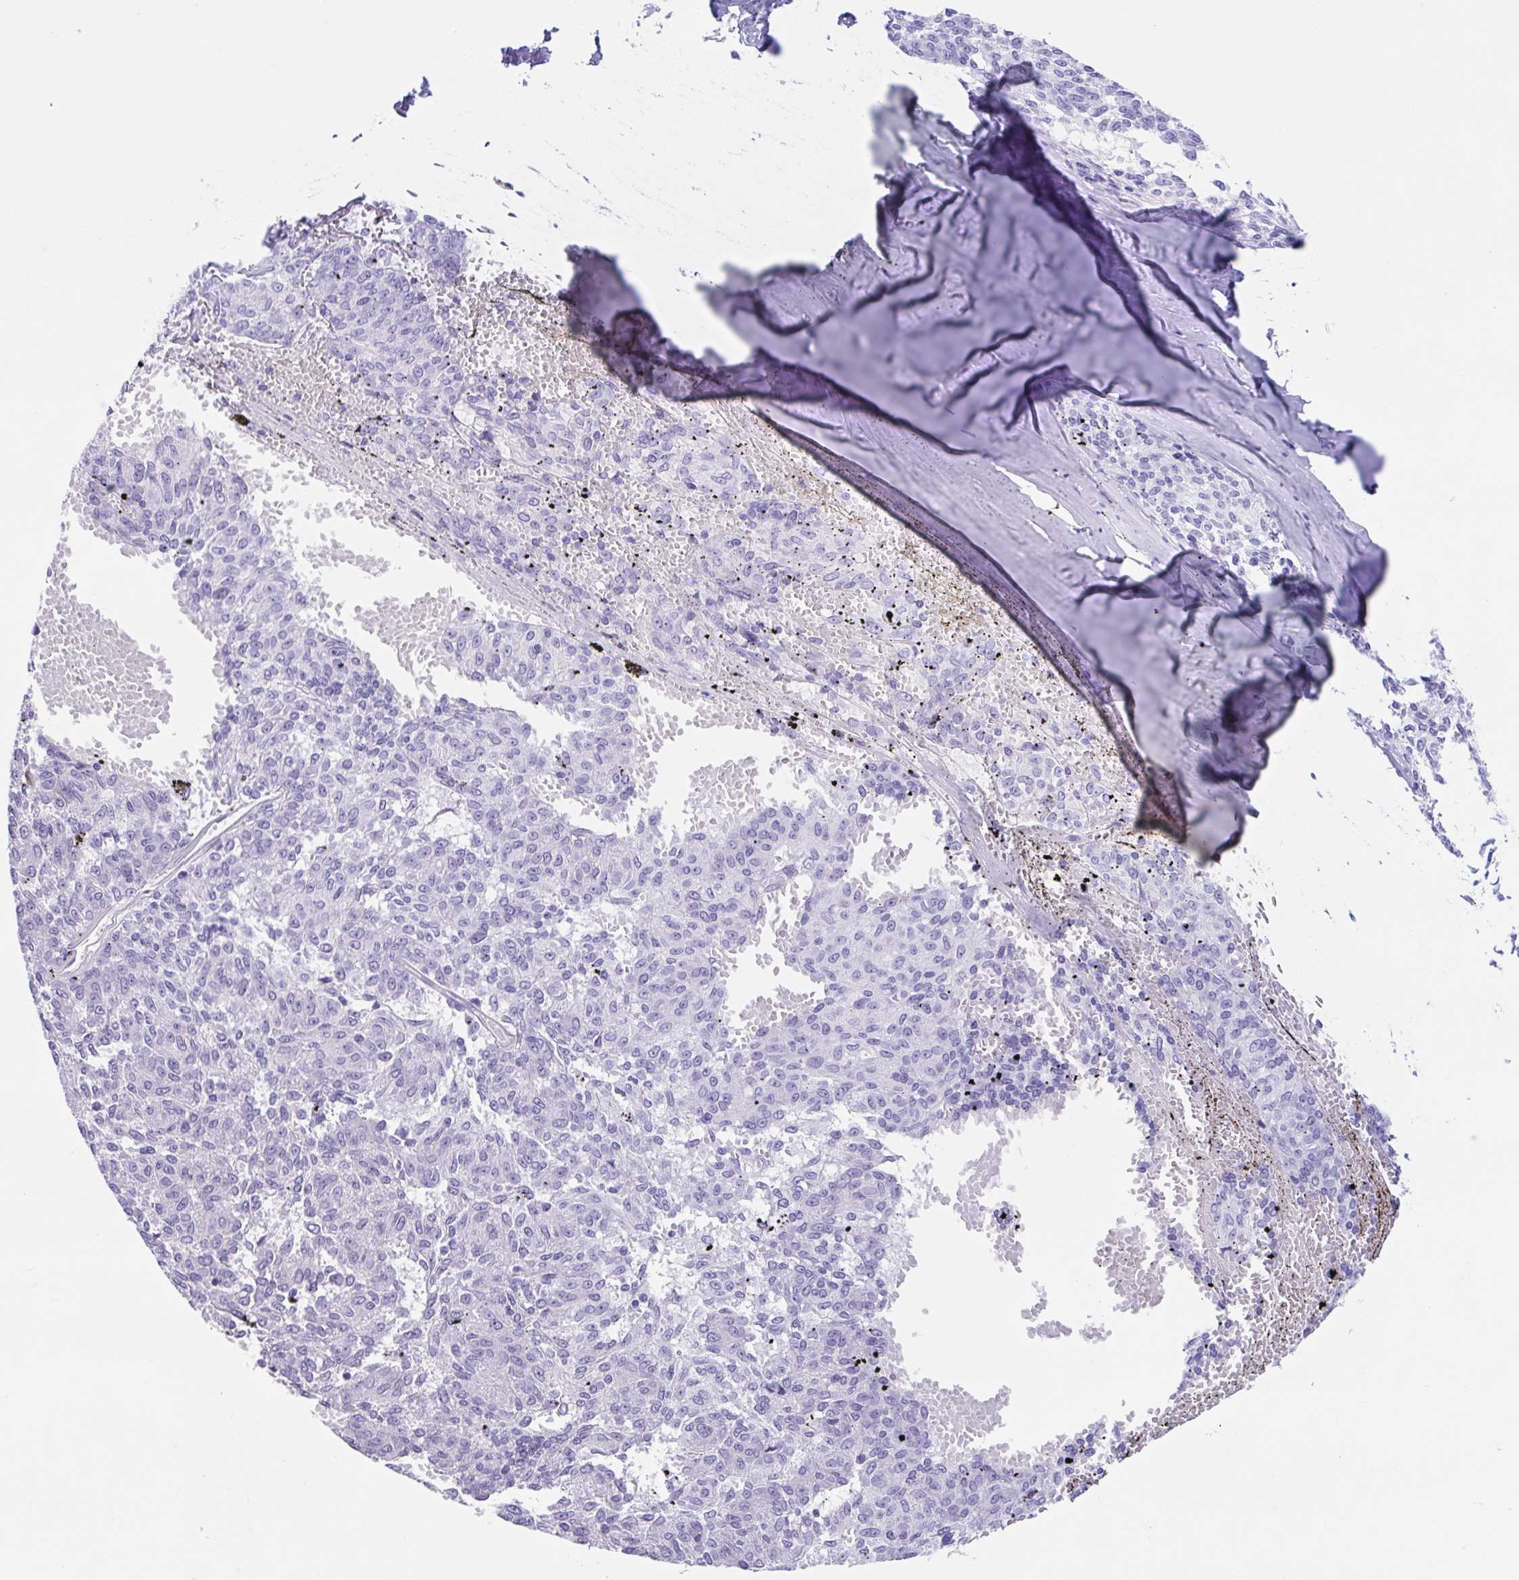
{"staining": {"intensity": "negative", "quantity": "none", "location": "none"}, "tissue": "melanoma", "cell_type": "Tumor cells", "image_type": "cancer", "snomed": [{"axis": "morphology", "description": "Malignant melanoma, NOS"}, {"axis": "topography", "description": "Skin"}], "caption": "This is an immunohistochemistry photomicrograph of melanoma. There is no positivity in tumor cells.", "gene": "TMEM35A", "patient": {"sex": "female", "age": 72}}